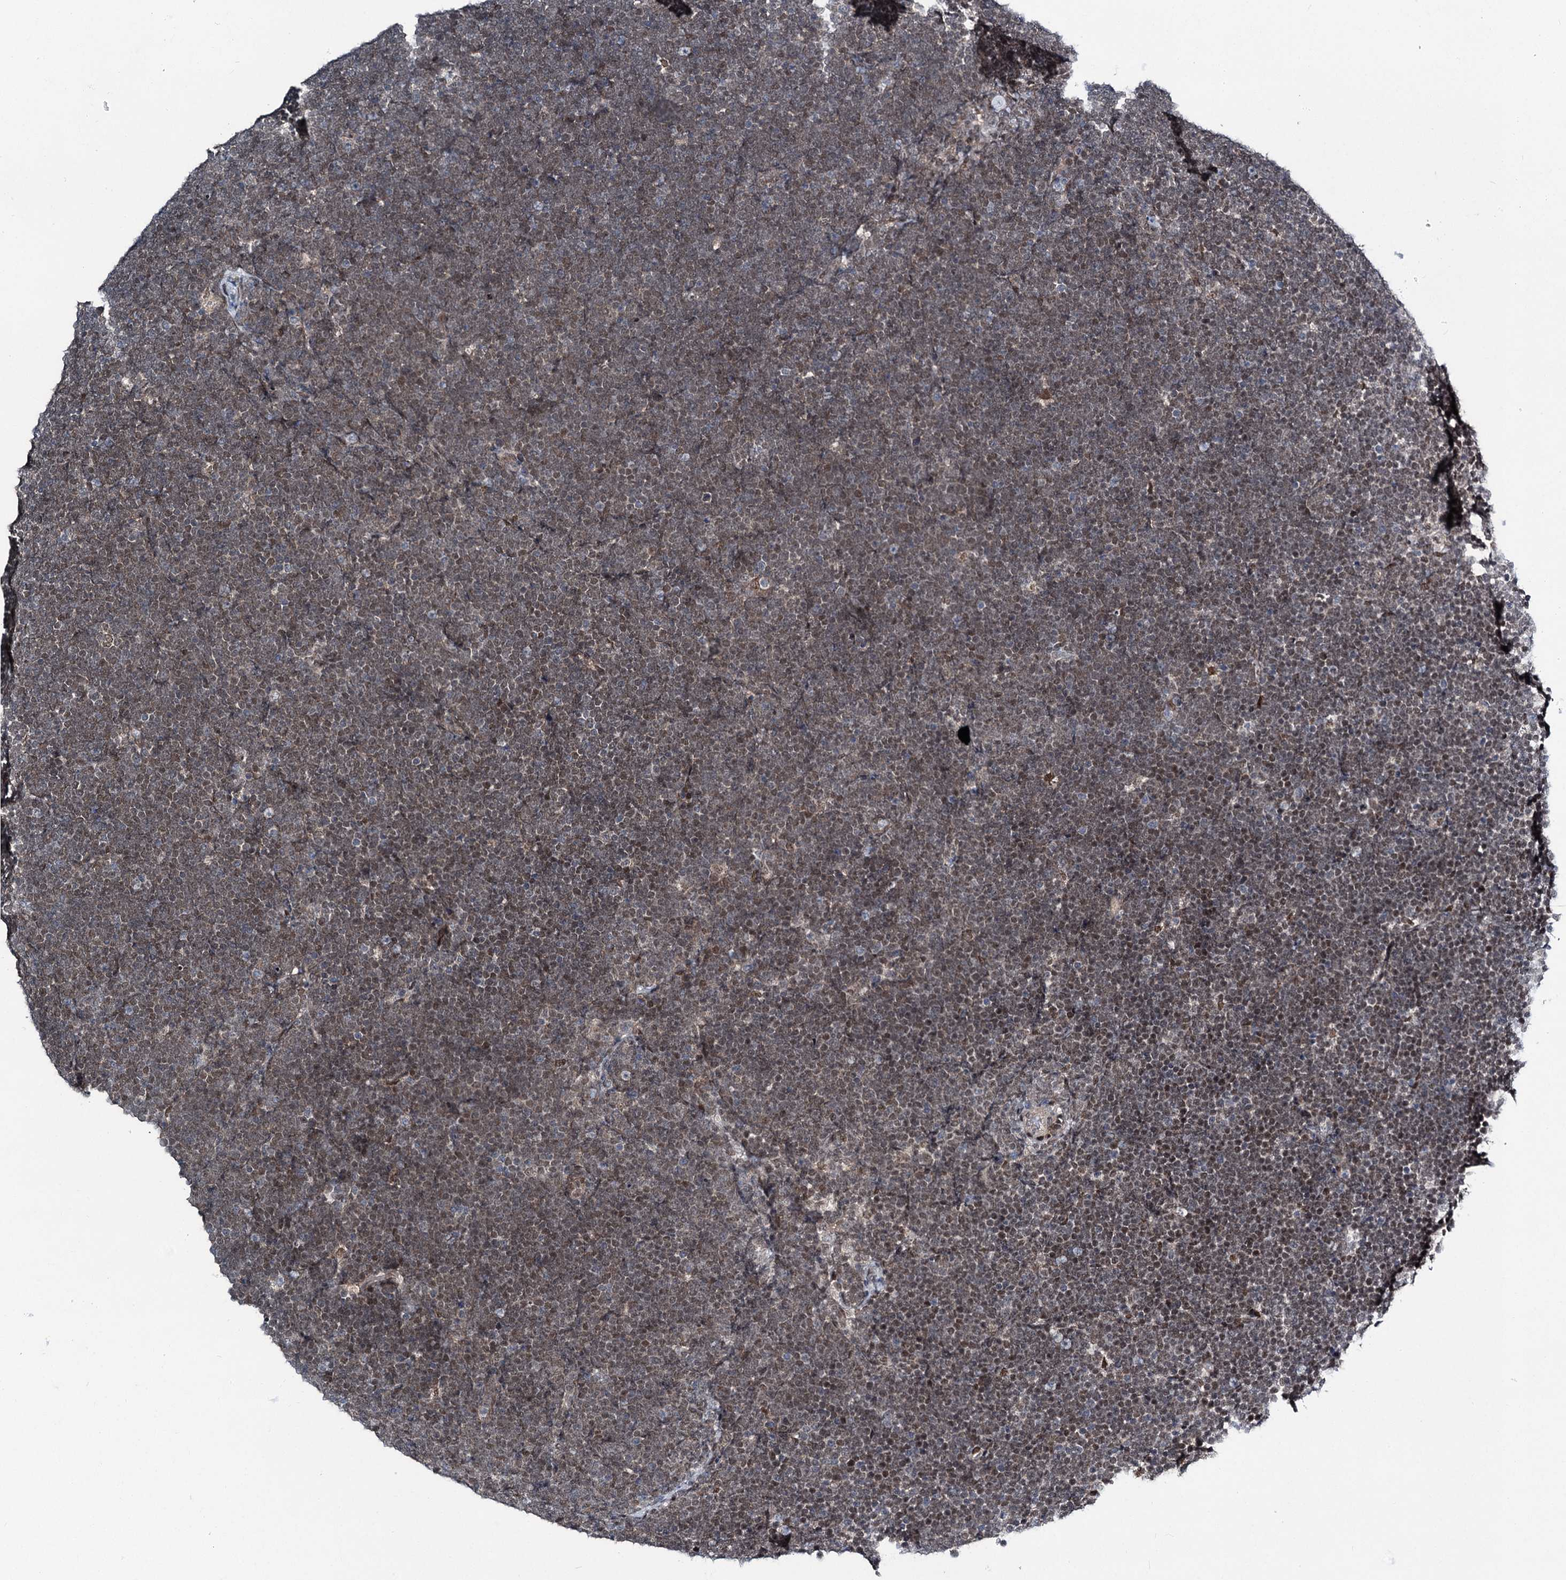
{"staining": {"intensity": "weak", "quantity": ">75%", "location": "nuclear"}, "tissue": "lymphoma", "cell_type": "Tumor cells", "image_type": "cancer", "snomed": [{"axis": "morphology", "description": "Malignant lymphoma, non-Hodgkin's type, High grade"}, {"axis": "topography", "description": "Lymph node"}], "caption": "DAB (3,3'-diaminobenzidine) immunohistochemical staining of human lymphoma displays weak nuclear protein expression in about >75% of tumor cells.", "gene": "DCUN1D4", "patient": {"sex": "male", "age": 13}}